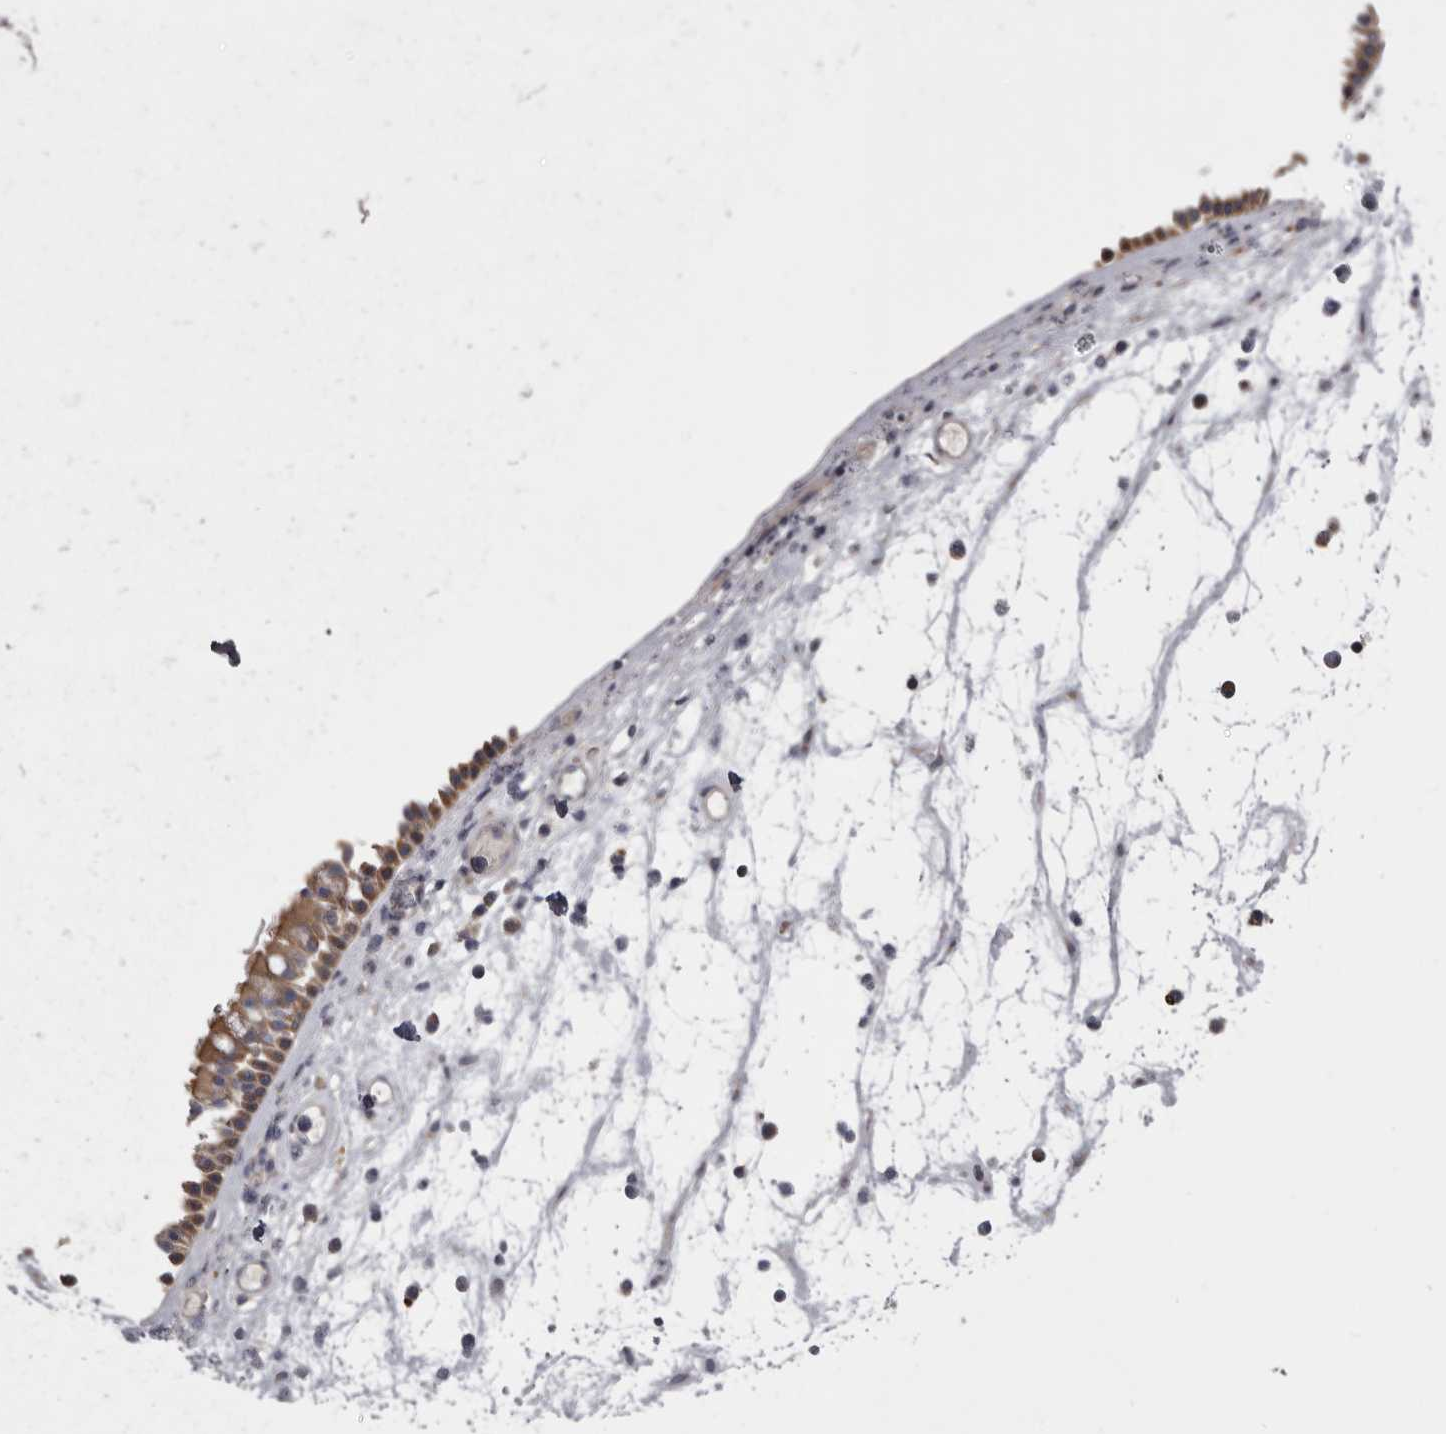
{"staining": {"intensity": "moderate", "quantity": ">75%", "location": "cytoplasmic/membranous"}, "tissue": "nasopharynx", "cell_type": "Respiratory epithelial cells", "image_type": "normal", "snomed": [{"axis": "morphology", "description": "Normal tissue, NOS"}, {"axis": "morphology", "description": "Inflammation, NOS"}, {"axis": "morphology", "description": "Malignant melanoma, Metastatic site"}, {"axis": "topography", "description": "Nasopharynx"}], "caption": "Immunohistochemistry (IHC) (DAB) staining of benign nasopharynx displays moderate cytoplasmic/membranous protein positivity in about >75% of respiratory epithelial cells.", "gene": "WDR47", "patient": {"sex": "male", "age": 70}}